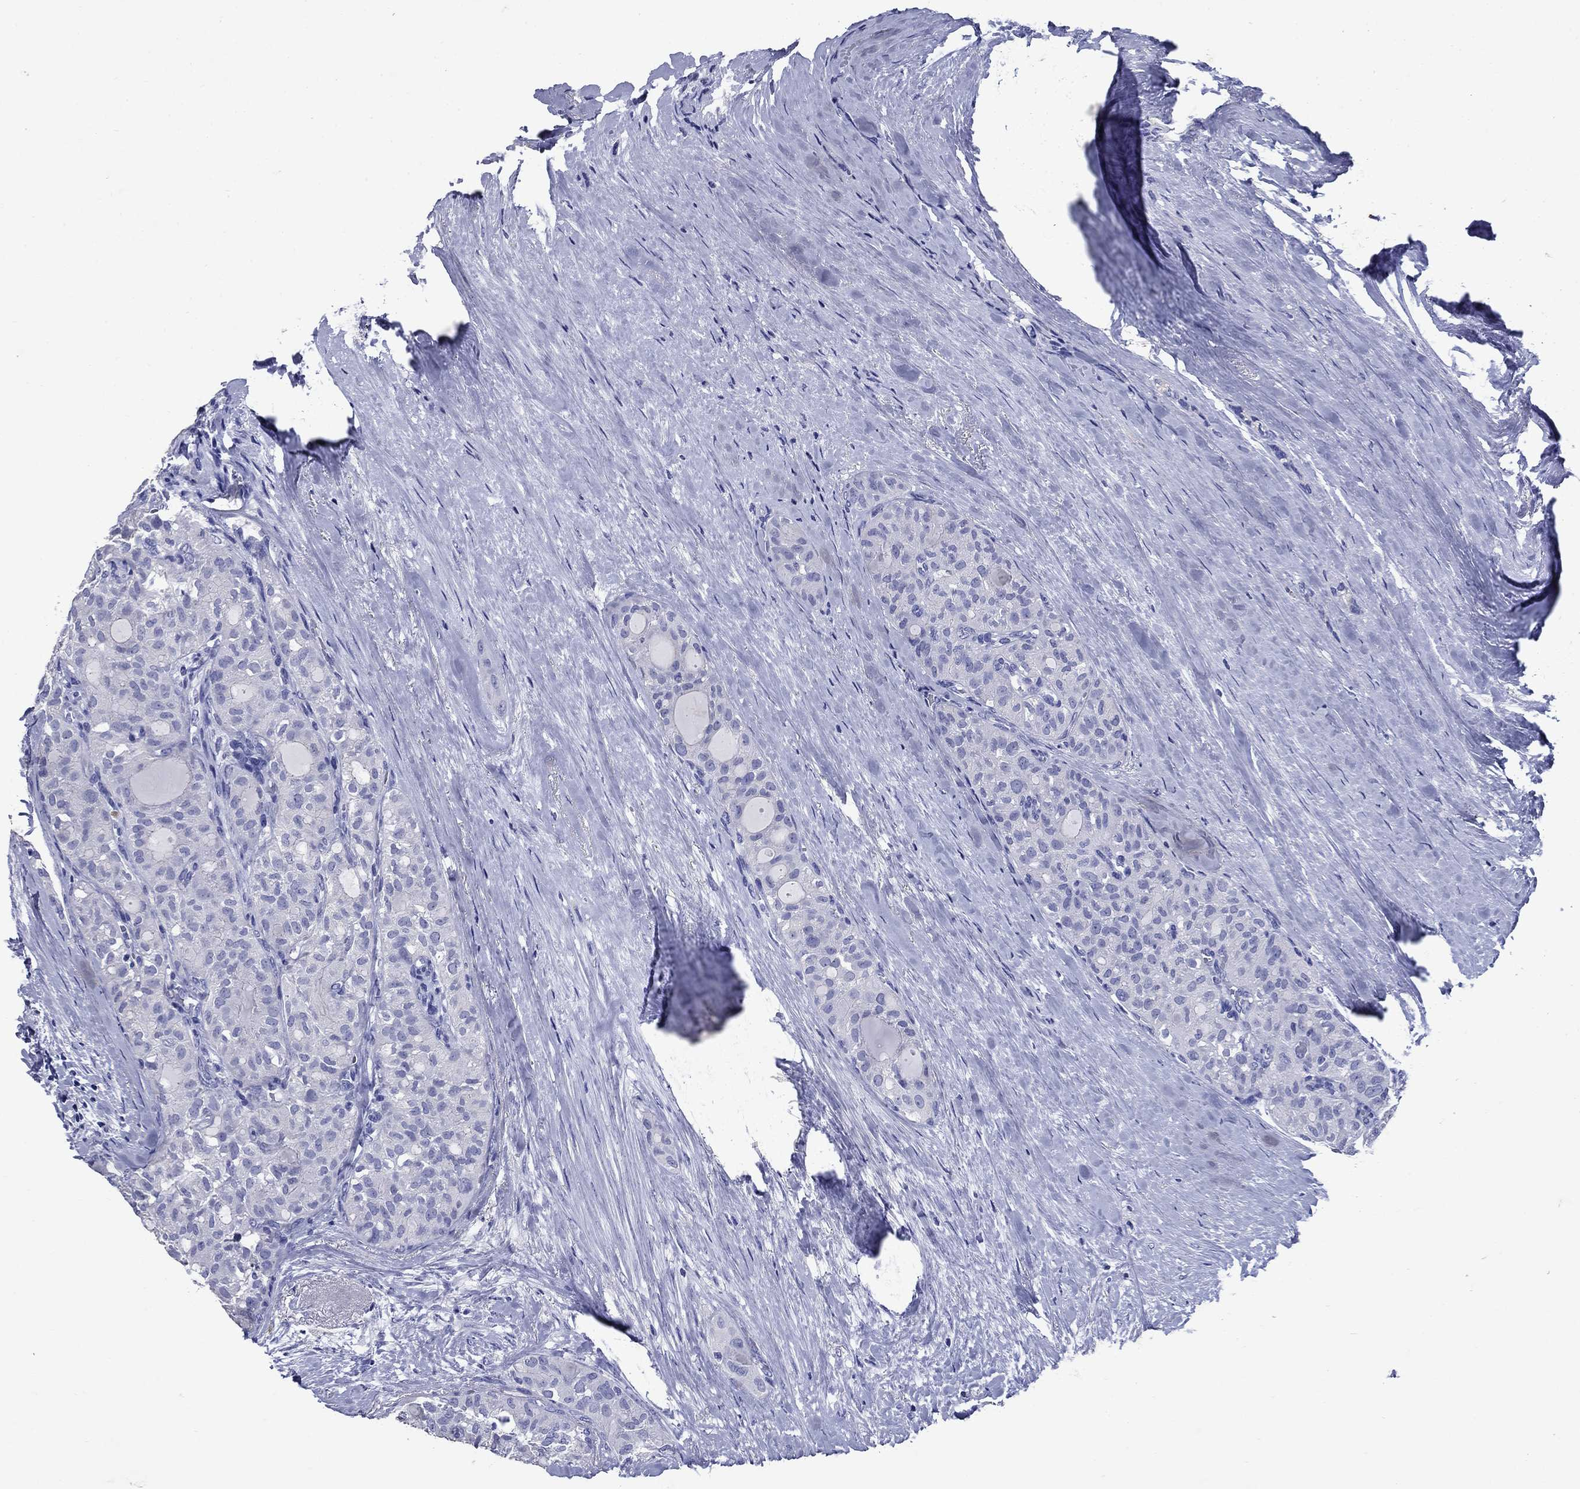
{"staining": {"intensity": "negative", "quantity": "none", "location": "none"}, "tissue": "thyroid cancer", "cell_type": "Tumor cells", "image_type": "cancer", "snomed": [{"axis": "morphology", "description": "Follicular adenoma carcinoma, NOS"}, {"axis": "topography", "description": "Thyroid gland"}], "caption": "Histopathology image shows no significant protein staining in tumor cells of thyroid follicular adenoma carcinoma.", "gene": "CD1A", "patient": {"sex": "male", "age": 75}}